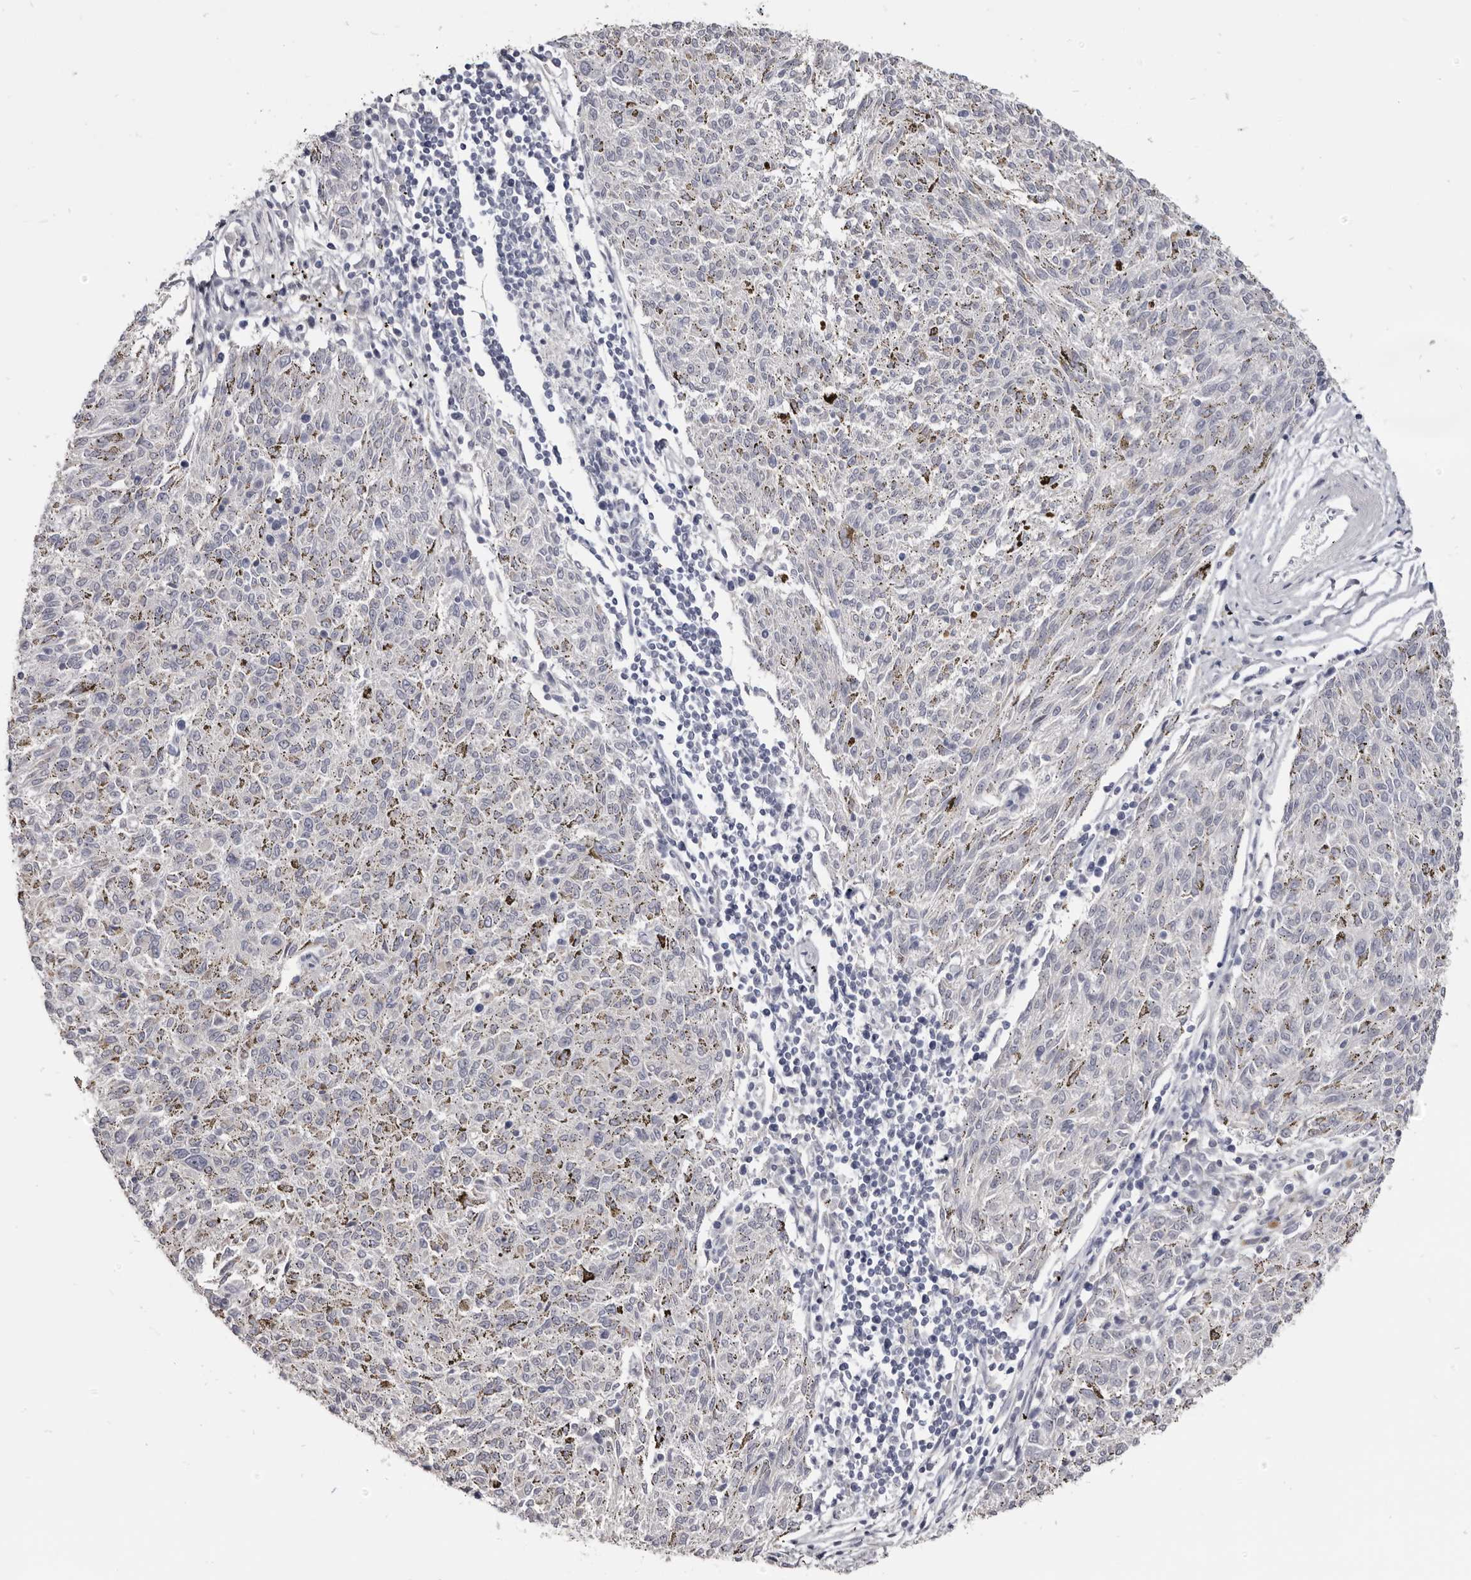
{"staining": {"intensity": "negative", "quantity": "none", "location": "none"}, "tissue": "melanoma", "cell_type": "Tumor cells", "image_type": "cancer", "snomed": [{"axis": "morphology", "description": "Malignant melanoma, NOS"}, {"axis": "topography", "description": "Skin"}], "caption": "This is an immunohistochemistry (IHC) image of melanoma. There is no positivity in tumor cells.", "gene": "CGN", "patient": {"sex": "female", "age": 72}}